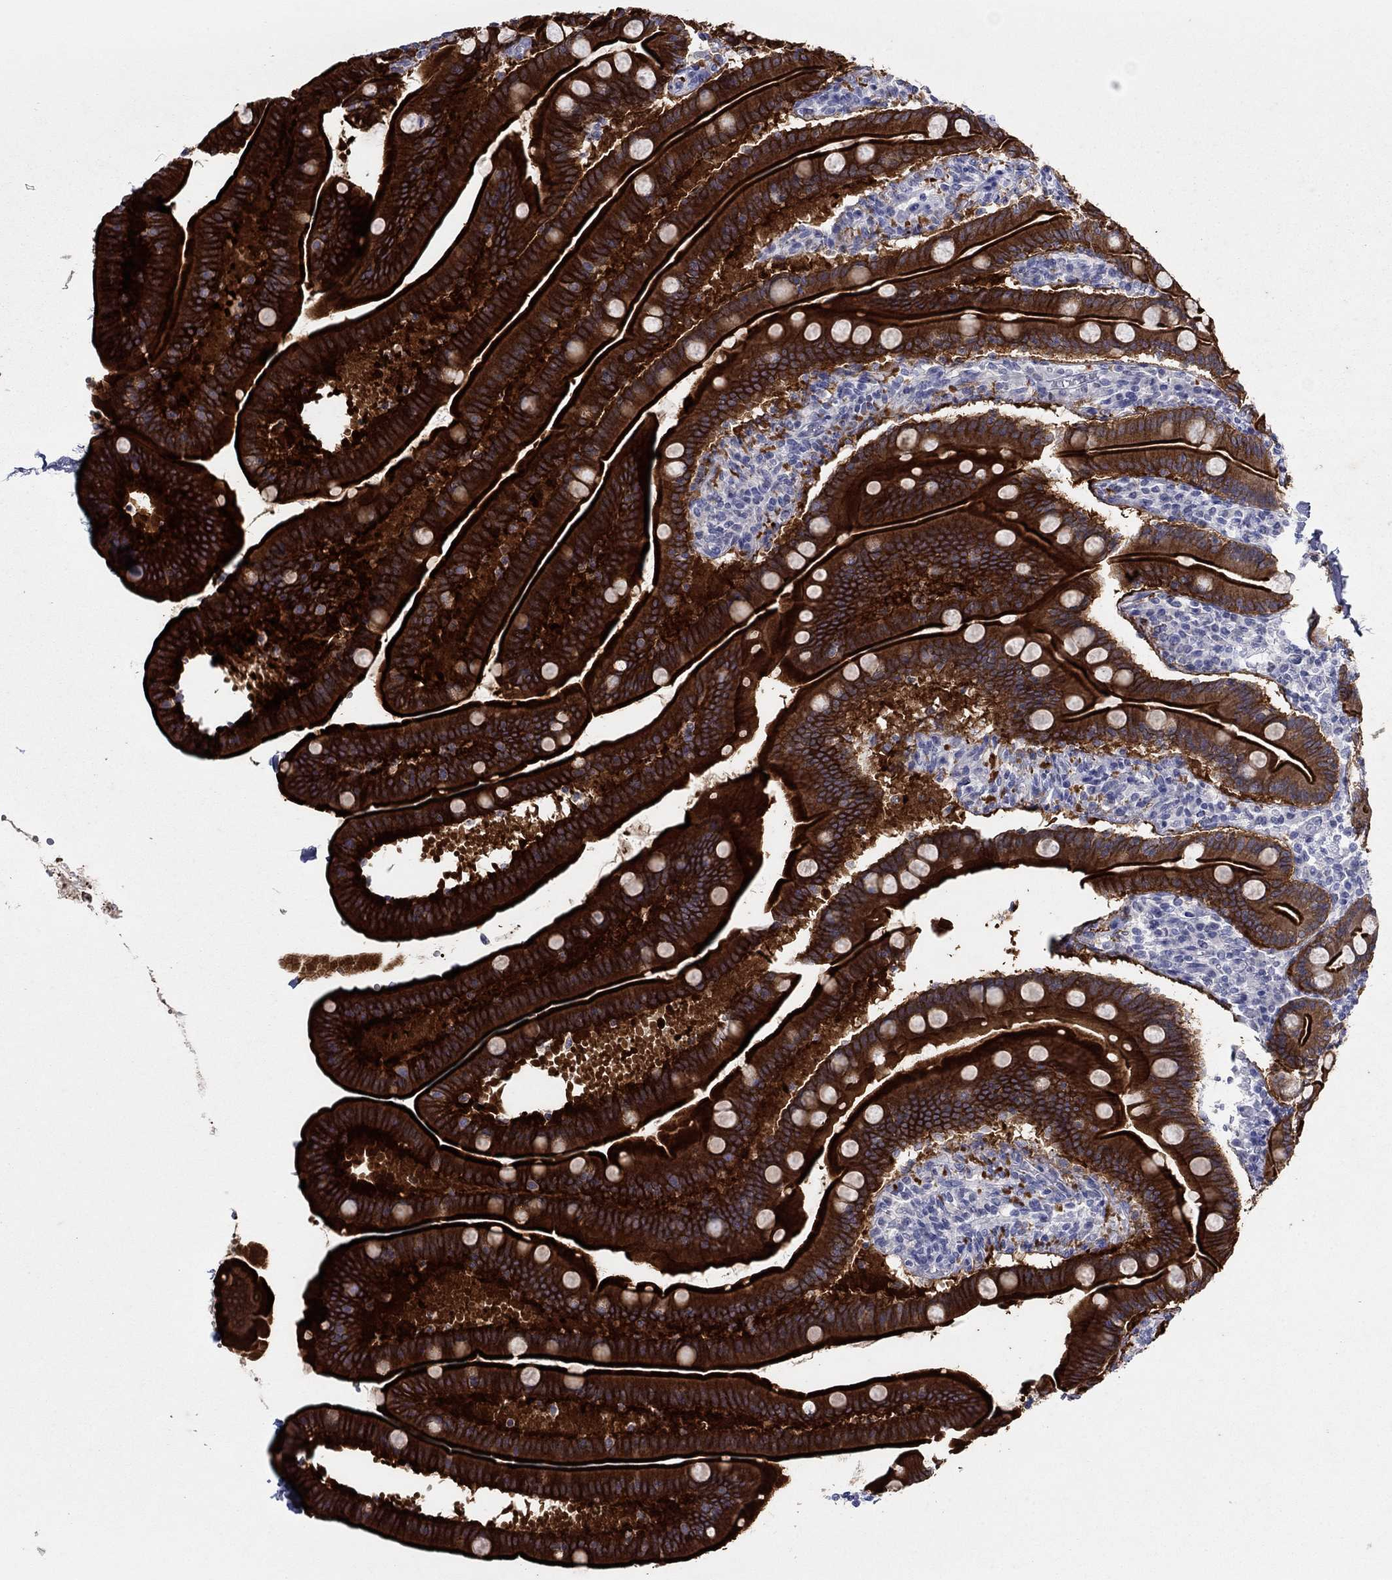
{"staining": {"intensity": "strong", "quantity": ">75%", "location": "cytoplasmic/membranous"}, "tissue": "small intestine", "cell_type": "Glandular cells", "image_type": "normal", "snomed": [{"axis": "morphology", "description": "Normal tissue, NOS"}, {"axis": "topography", "description": "Small intestine"}], "caption": "Immunohistochemistry (IHC) (DAB (3,3'-diaminobenzidine)) staining of unremarkable small intestine displays strong cytoplasmic/membranous protein expression in approximately >75% of glandular cells. (Brightfield microscopy of DAB IHC at high magnification).", "gene": "PLS1", "patient": {"sex": "male", "age": 66}}